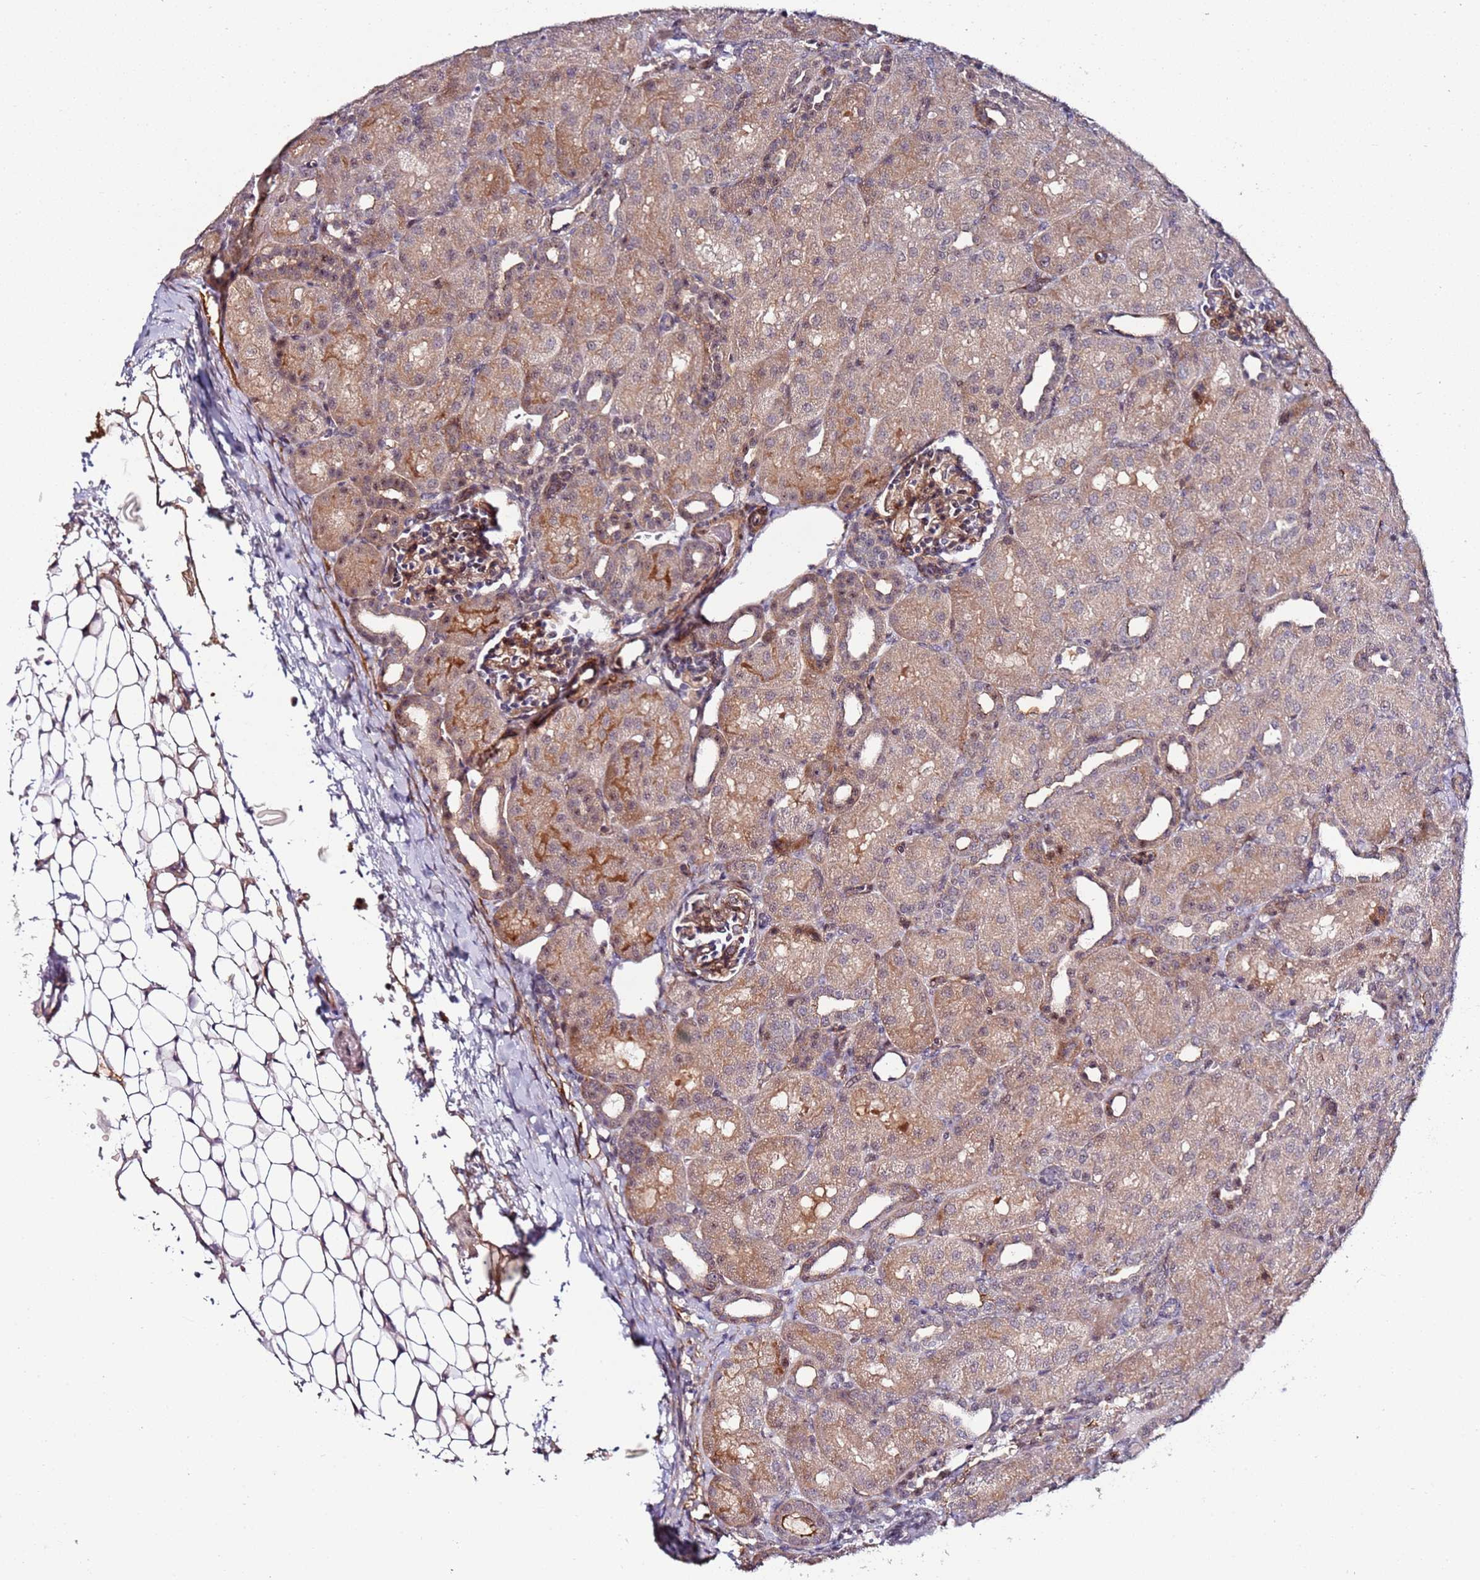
{"staining": {"intensity": "moderate", "quantity": ">75%", "location": "cytoplasmic/membranous"}, "tissue": "kidney", "cell_type": "Cells in glomeruli", "image_type": "normal", "snomed": [{"axis": "morphology", "description": "Normal tissue, NOS"}, {"axis": "topography", "description": "Kidney"}], "caption": "DAB (3,3'-diaminobenzidine) immunohistochemical staining of unremarkable human kidney demonstrates moderate cytoplasmic/membranous protein staining in approximately >75% of cells in glomeruli. (Stains: DAB in brown, nuclei in blue, Microscopy: brightfield microscopy at high magnification).", "gene": "DUSP28", "patient": {"sex": "male", "age": 1}}